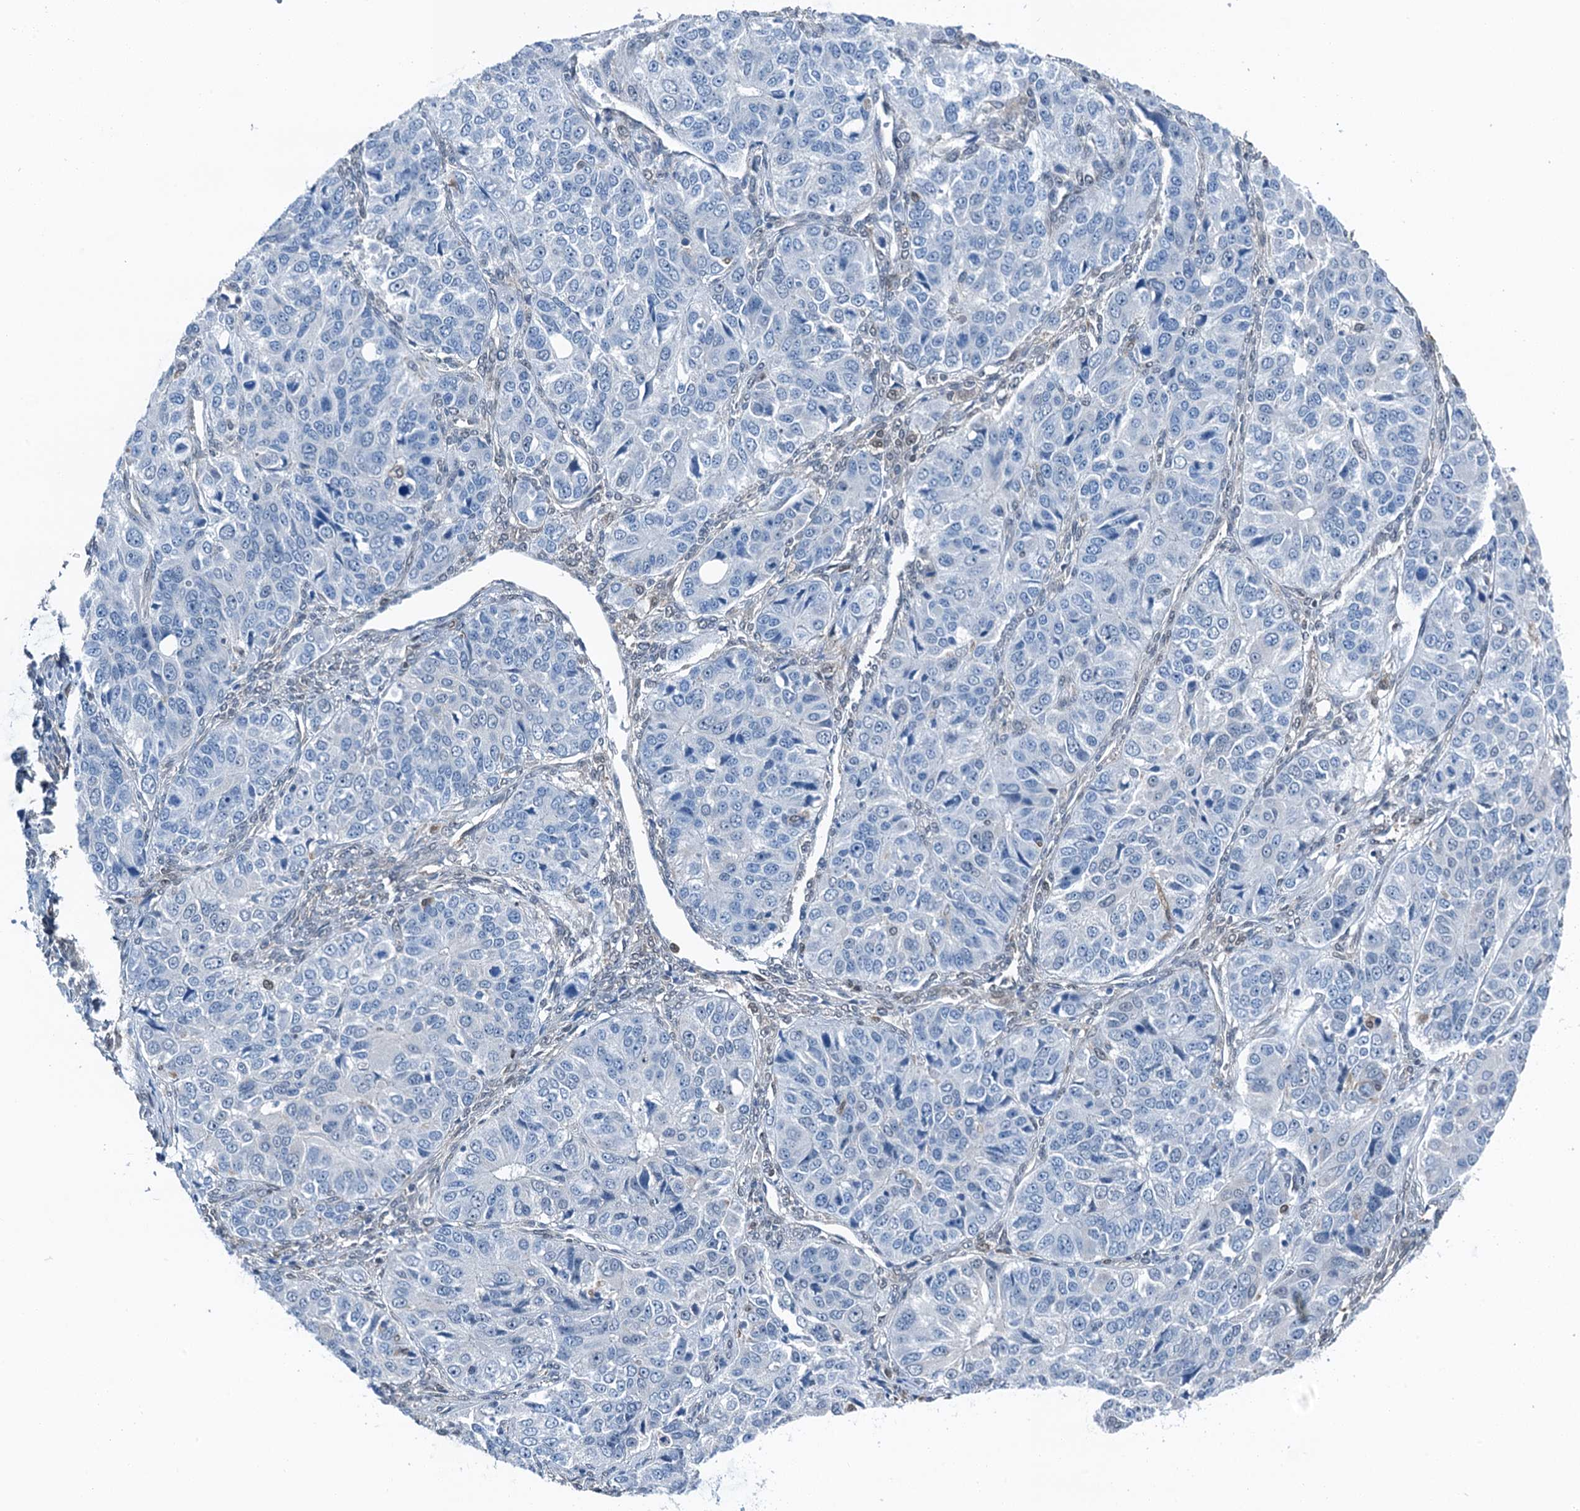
{"staining": {"intensity": "negative", "quantity": "none", "location": "none"}, "tissue": "ovarian cancer", "cell_type": "Tumor cells", "image_type": "cancer", "snomed": [{"axis": "morphology", "description": "Carcinoma, endometroid"}, {"axis": "topography", "description": "Ovary"}], "caption": "An immunohistochemistry photomicrograph of ovarian endometroid carcinoma is shown. There is no staining in tumor cells of ovarian endometroid carcinoma.", "gene": "RNH1", "patient": {"sex": "female", "age": 51}}